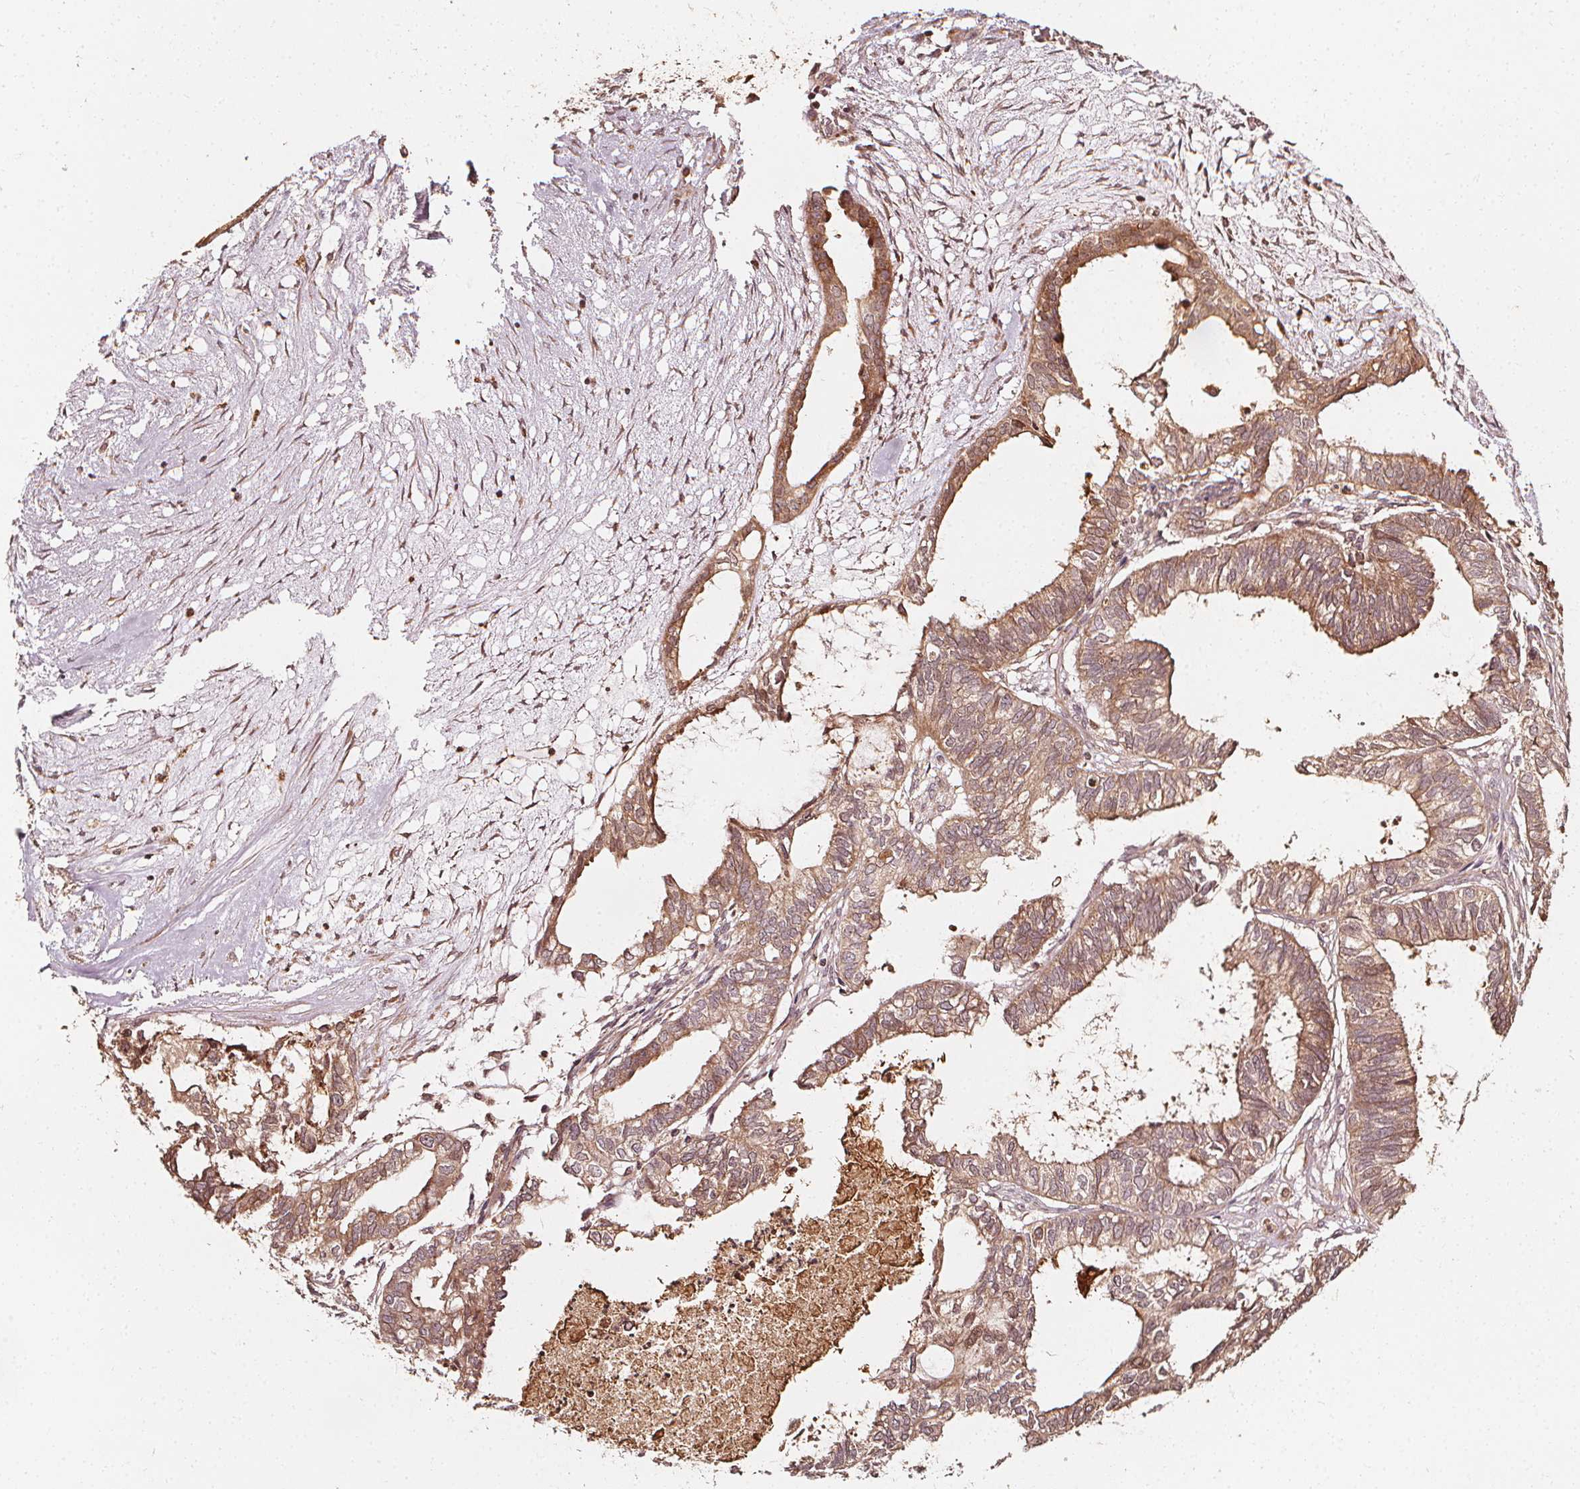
{"staining": {"intensity": "weak", "quantity": ">75%", "location": "cytoplasmic/membranous"}, "tissue": "ovarian cancer", "cell_type": "Tumor cells", "image_type": "cancer", "snomed": [{"axis": "morphology", "description": "Carcinoma, endometroid"}, {"axis": "topography", "description": "Ovary"}], "caption": "This photomicrograph displays immunohistochemistry (IHC) staining of endometroid carcinoma (ovarian), with low weak cytoplasmic/membranous staining in approximately >75% of tumor cells.", "gene": "NPC1", "patient": {"sex": "female", "age": 64}}